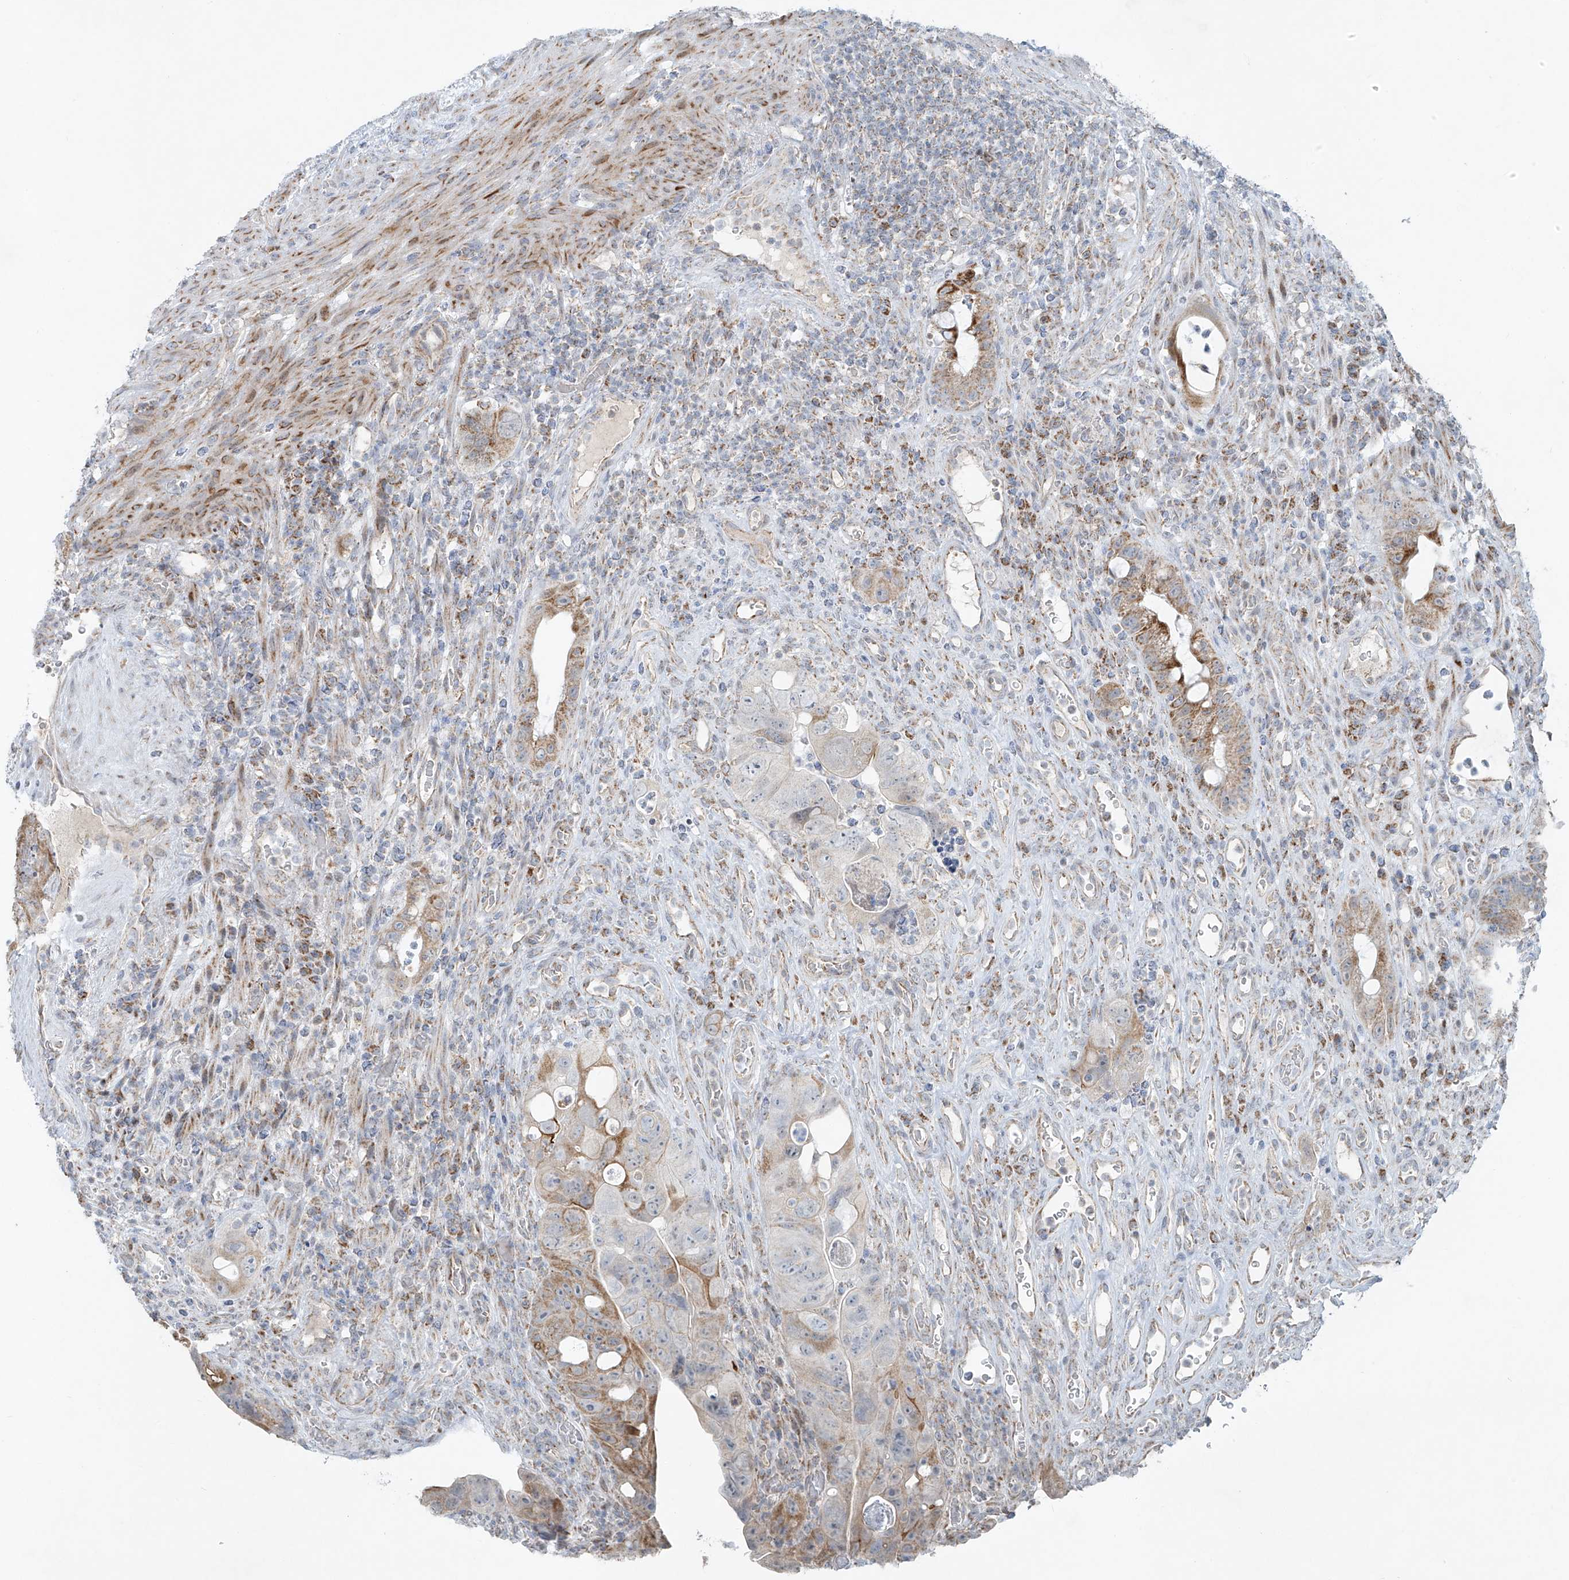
{"staining": {"intensity": "moderate", "quantity": ">75%", "location": "cytoplasmic/membranous"}, "tissue": "colorectal cancer", "cell_type": "Tumor cells", "image_type": "cancer", "snomed": [{"axis": "morphology", "description": "Adenocarcinoma, NOS"}, {"axis": "topography", "description": "Rectum"}], "caption": "Immunohistochemistry (IHC) (DAB) staining of human colorectal cancer (adenocarcinoma) shows moderate cytoplasmic/membranous protein positivity in approximately >75% of tumor cells.", "gene": "SMDT1", "patient": {"sex": "male", "age": 59}}